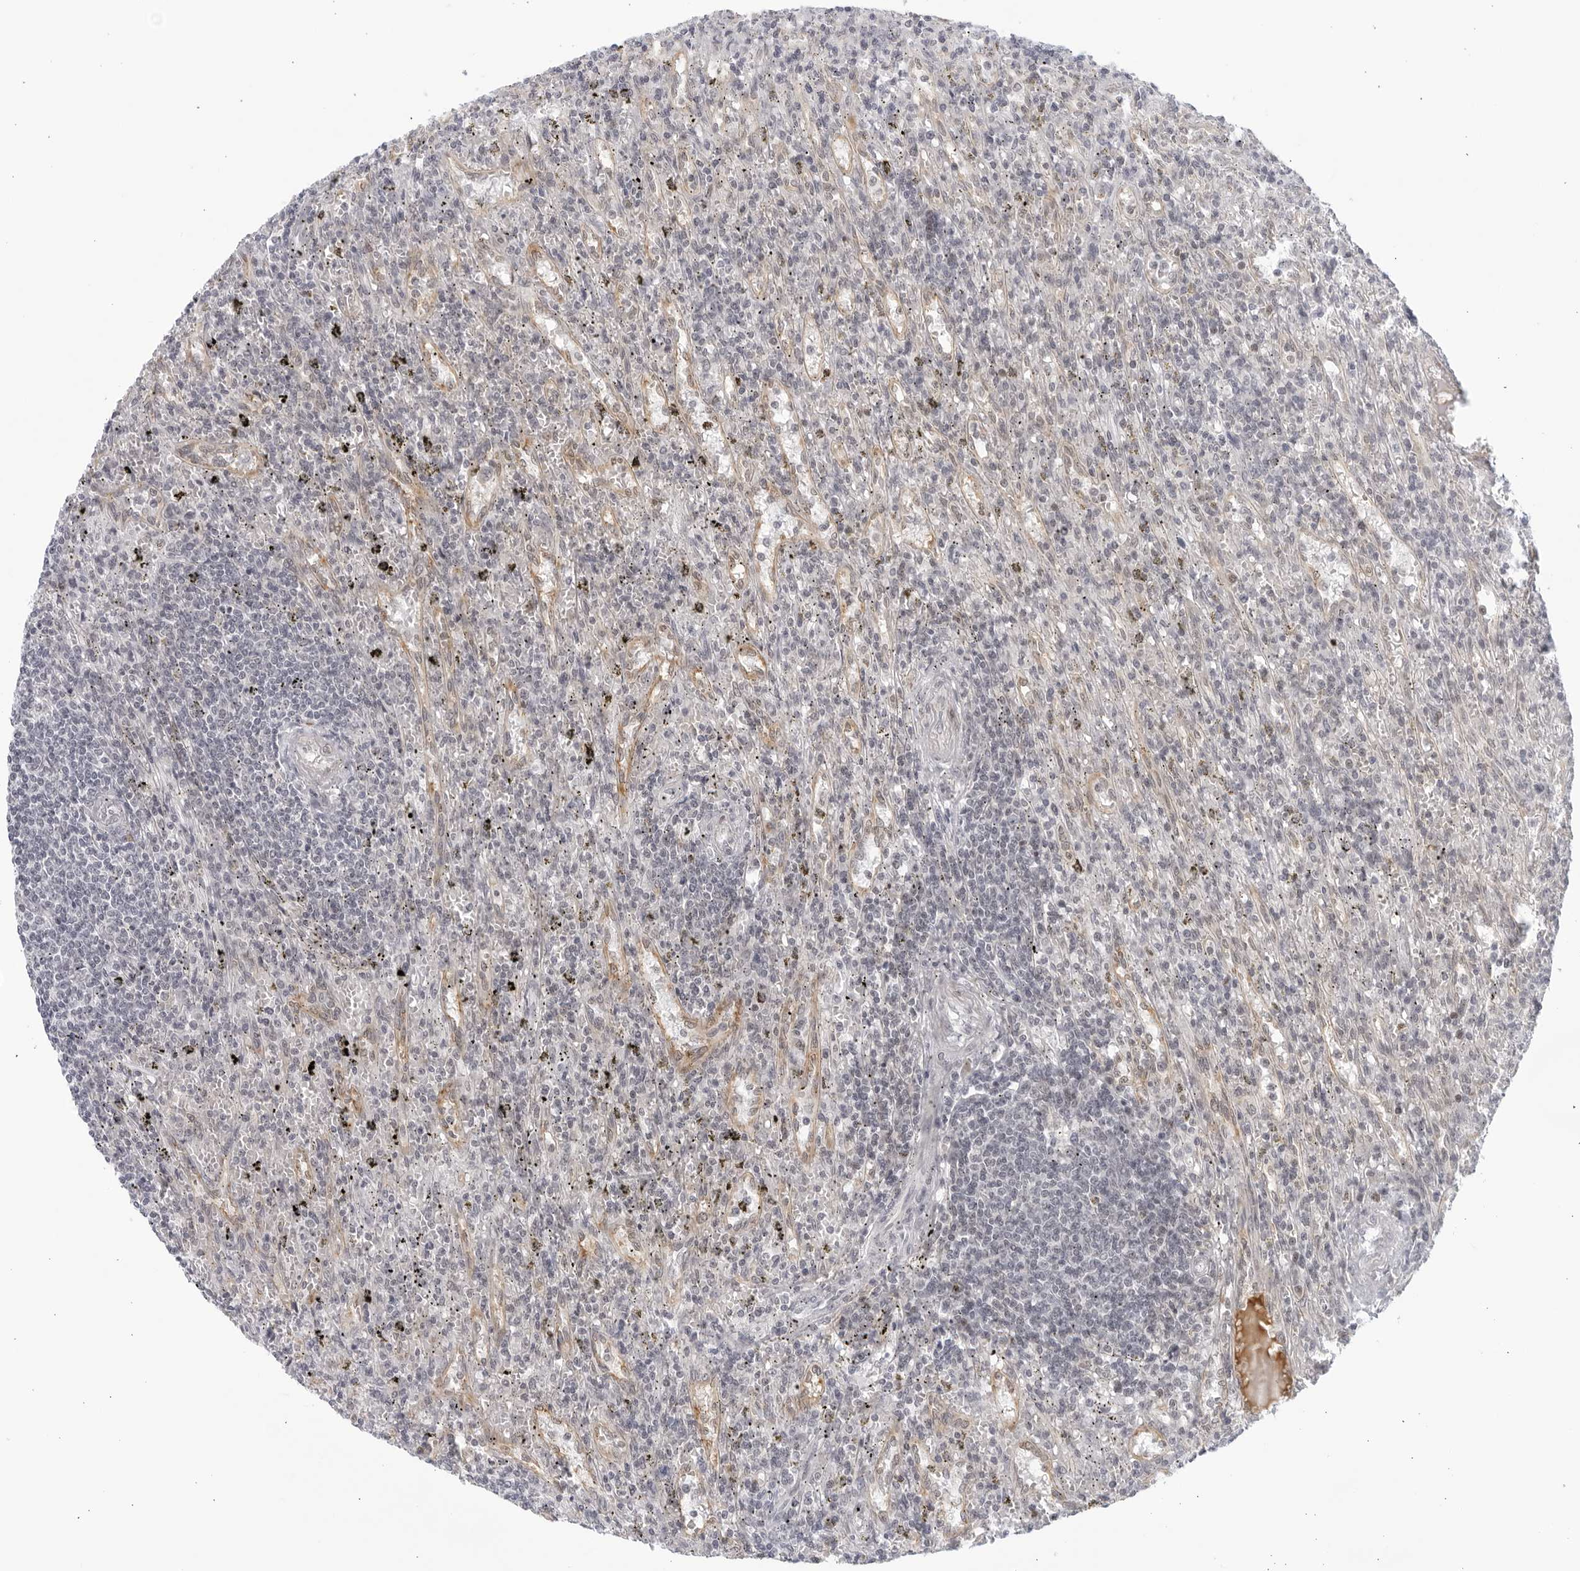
{"staining": {"intensity": "negative", "quantity": "none", "location": "none"}, "tissue": "lymphoma", "cell_type": "Tumor cells", "image_type": "cancer", "snomed": [{"axis": "morphology", "description": "Malignant lymphoma, non-Hodgkin's type, Low grade"}, {"axis": "topography", "description": "Spleen"}], "caption": "Tumor cells are negative for protein expression in human lymphoma.", "gene": "WDTC1", "patient": {"sex": "male", "age": 76}}